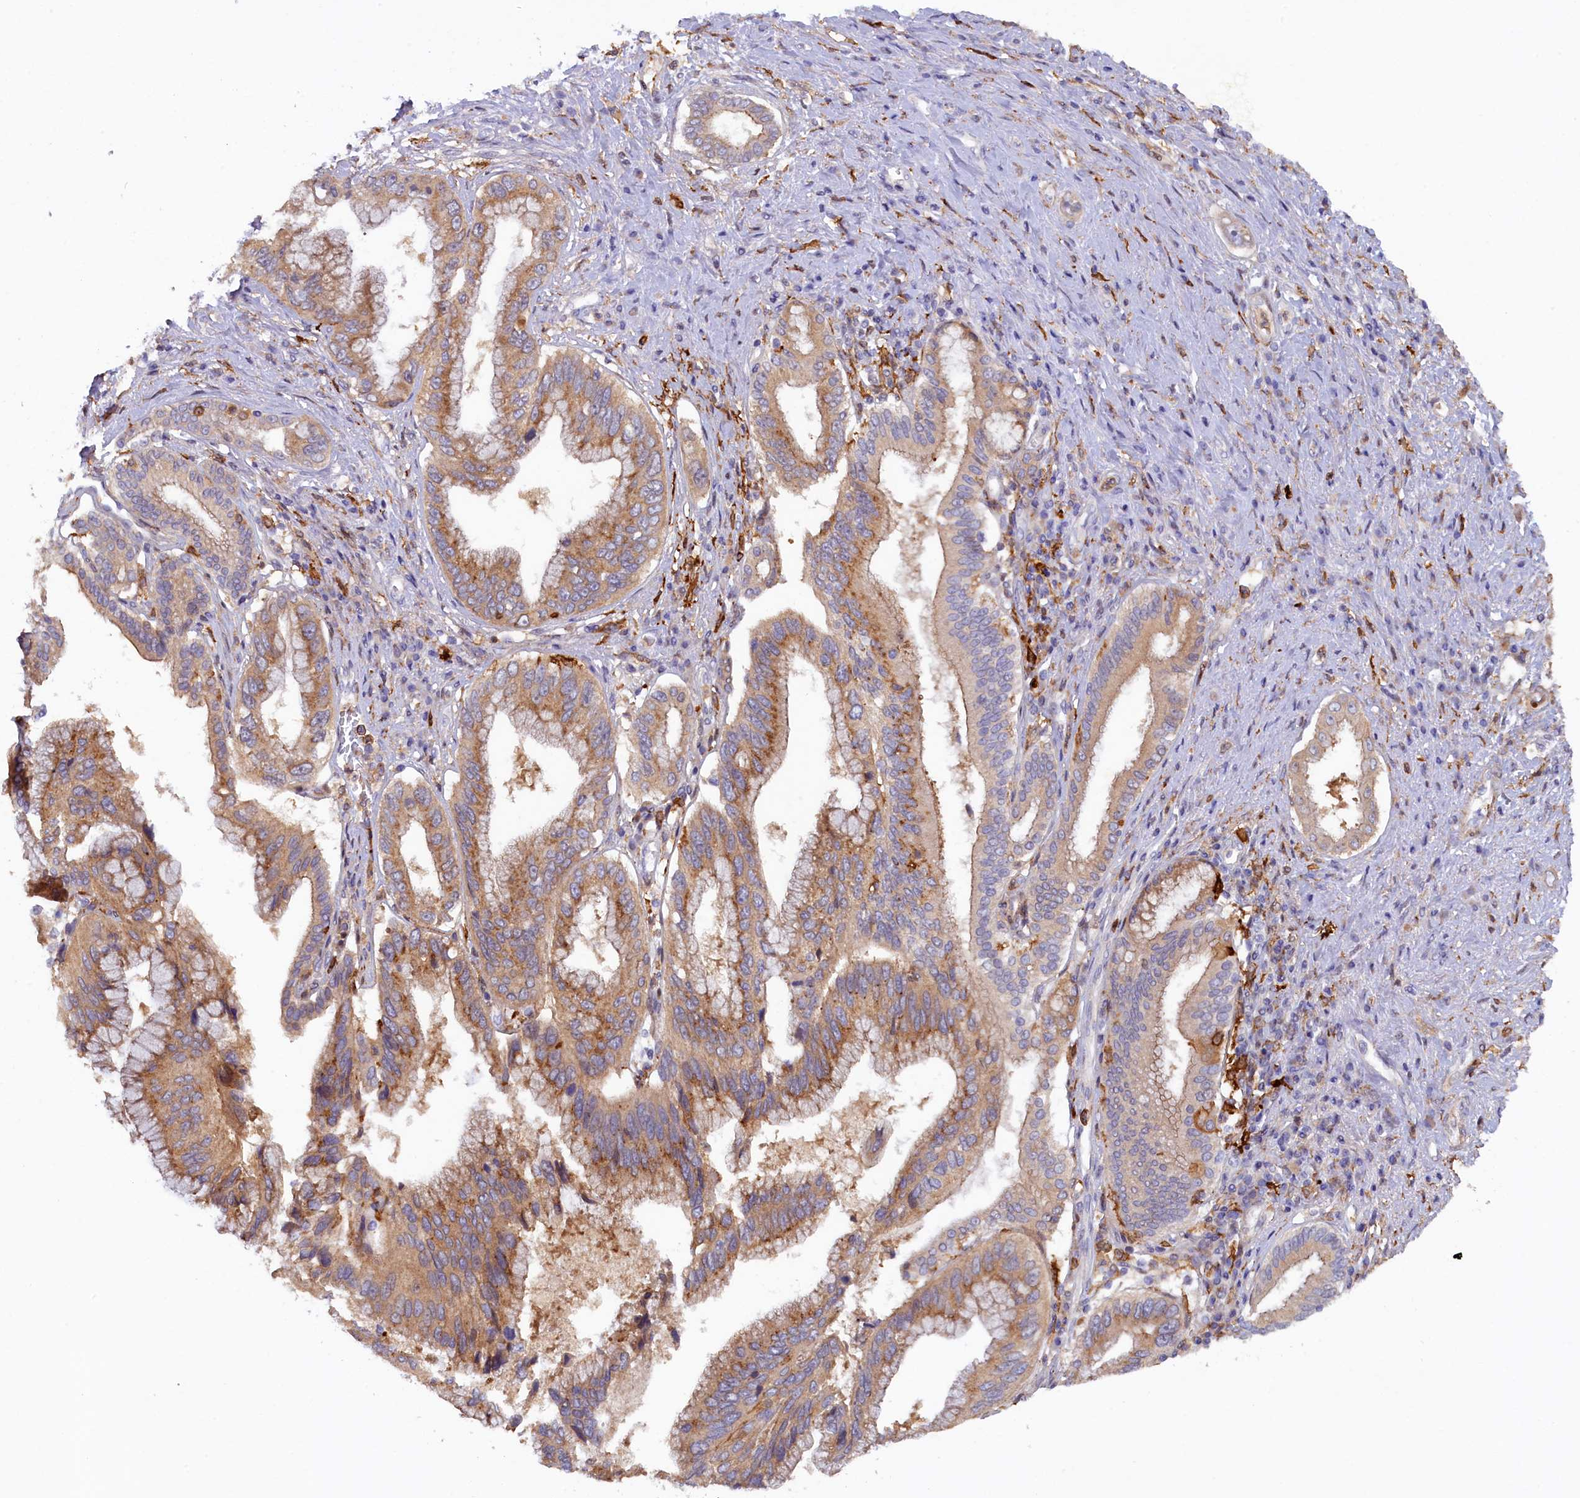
{"staining": {"intensity": "moderate", "quantity": ">75%", "location": "cytoplasmic/membranous"}, "tissue": "pancreatic cancer", "cell_type": "Tumor cells", "image_type": "cancer", "snomed": [{"axis": "morphology", "description": "Inflammation, NOS"}, {"axis": "morphology", "description": "Adenocarcinoma, NOS"}, {"axis": "topography", "description": "Pancreas"}], "caption": "Immunohistochemical staining of human pancreatic cancer reveals medium levels of moderate cytoplasmic/membranous positivity in about >75% of tumor cells.", "gene": "FERMT1", "patient": {"sex": "female", "age": 56}}